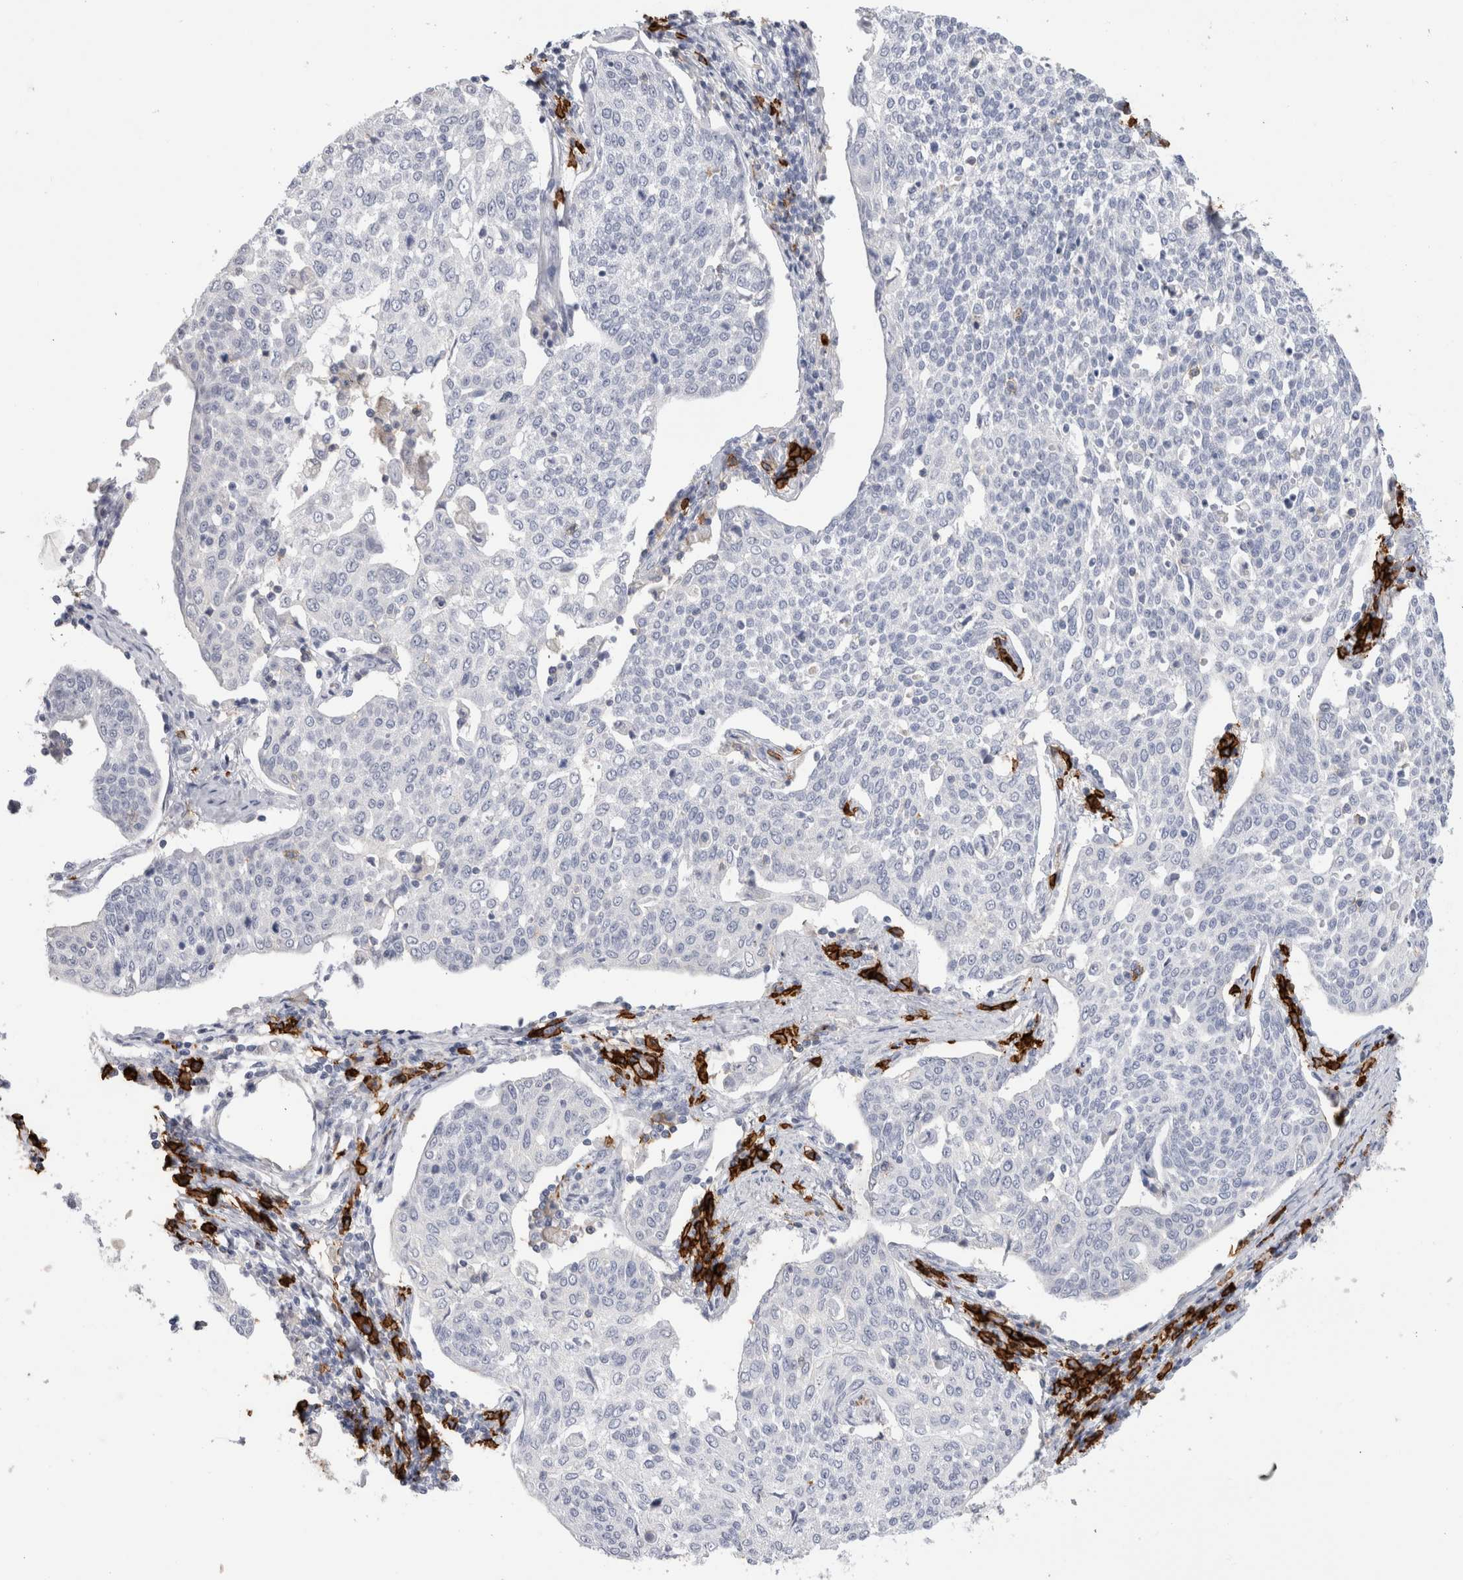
{"staining": {"intensity": "negative", "quantity": "none", "location": "none"}, "tissue": "cervical cancer", "cell_type": "Tumor cells", "image_type": "cancer", "snomed": [{"axis": "morphology", "description": "Squamous cell carcinoma, NOS"}, {"axis": "topography", "description": "Cervix"}], "caption": "A micrograph of cervical cancer stained for a protein shows no brown staining in tumor cells.", "gene": "CD38", "patient": {"sex": "female", "age": 34}}